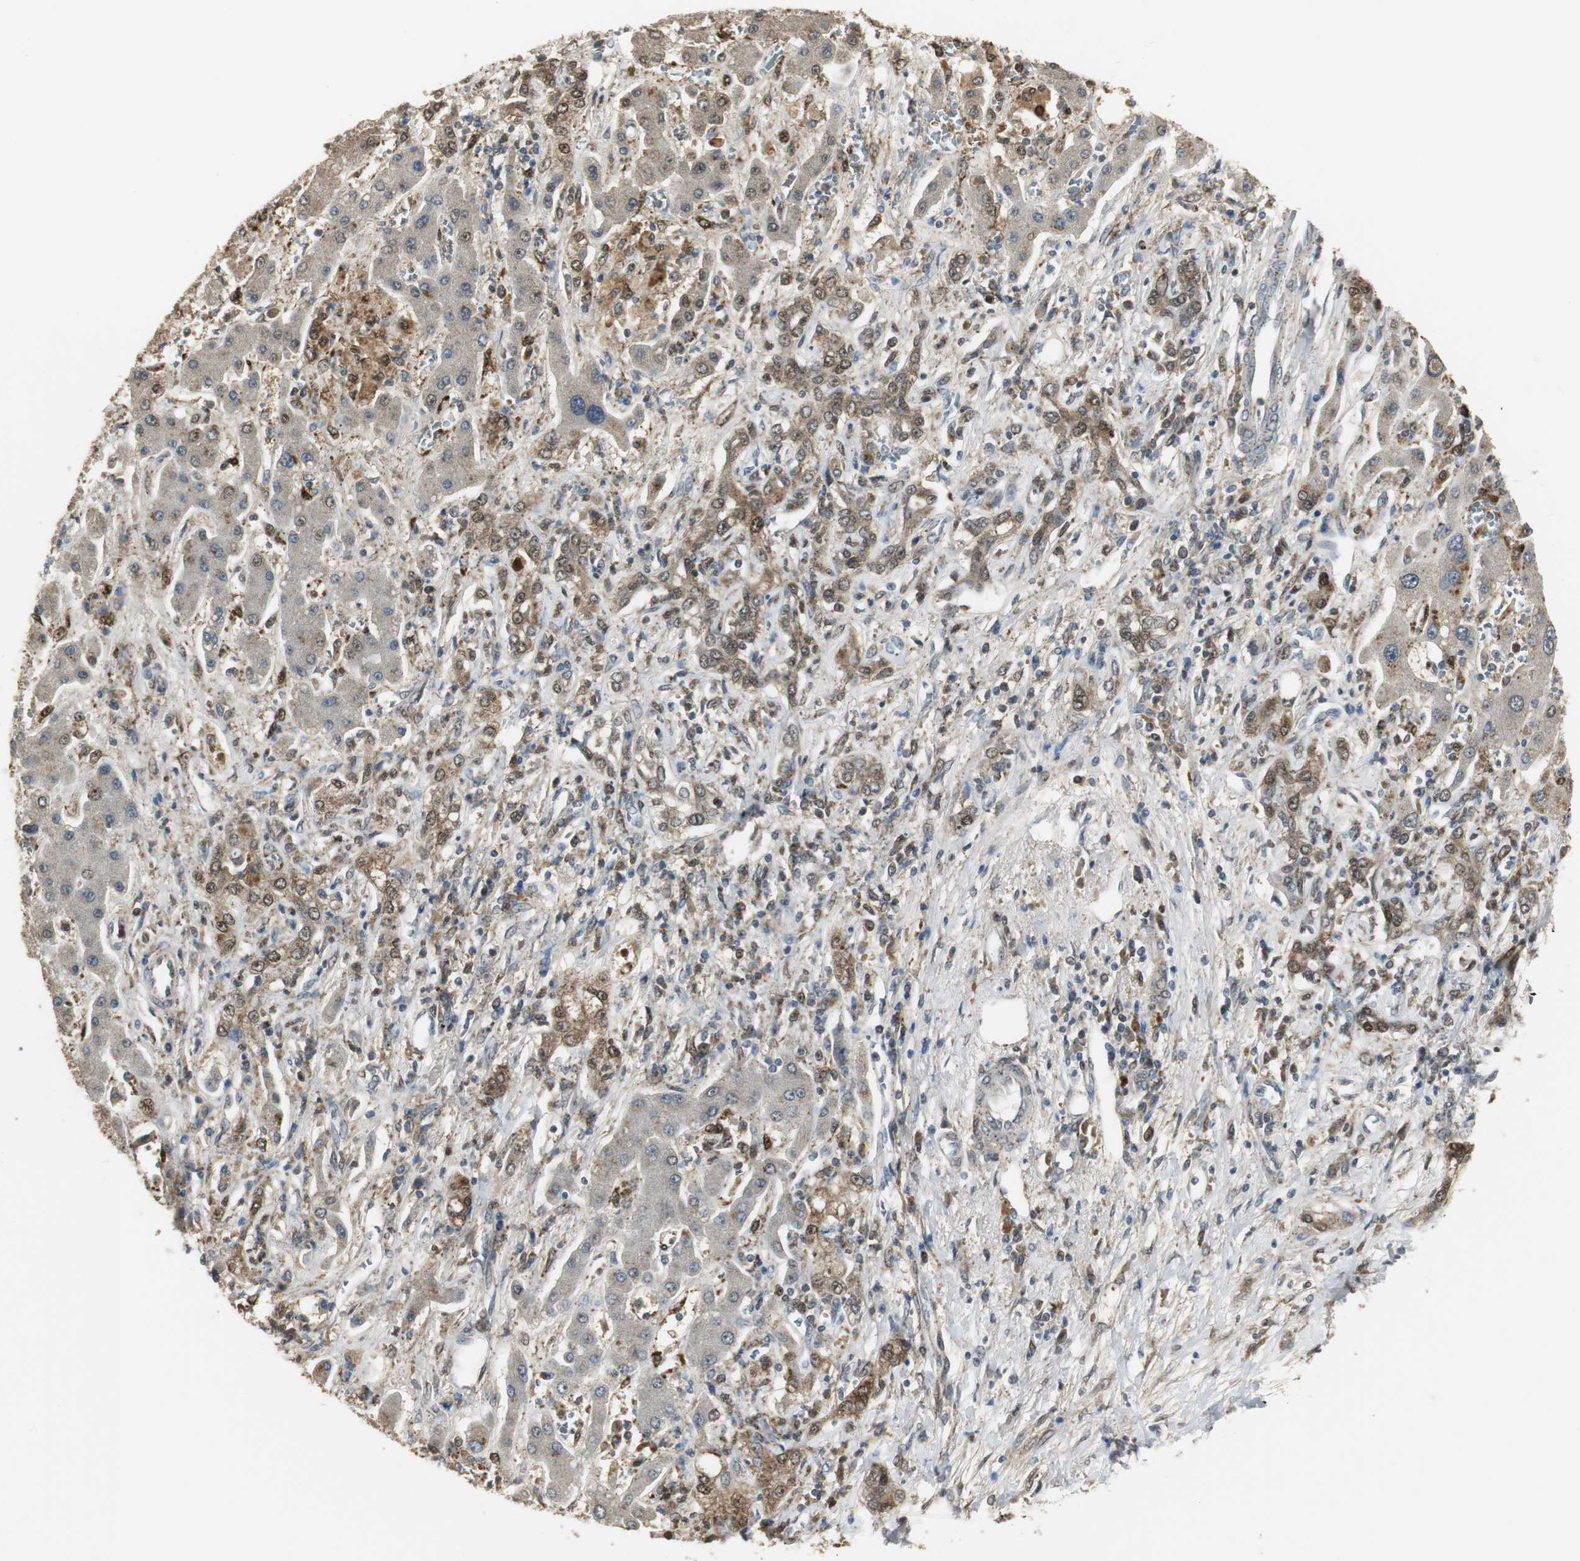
{"staining": {"intensity": "moderate", "quantity": ">75%", "location": "cytoplasmic/membranous,nuclear"}, "tissue": "liver cancer", "cell_type": "Tumor cells", "image_type": "cancer", "snomed": [{"axis": "morphology", "description": "Cholangiocarcinoma"}, {"axis": "topography", "description": "Liver"}], "caption": "There is medium levels of moderate cytoplasmic/membranous and nuclear staining in tumor cells of liver cancer, as demonstrated by immunohistochemical staining (brown color).", "gene": "PLIN3", "patient": {"sex": "male", "age": 50}}